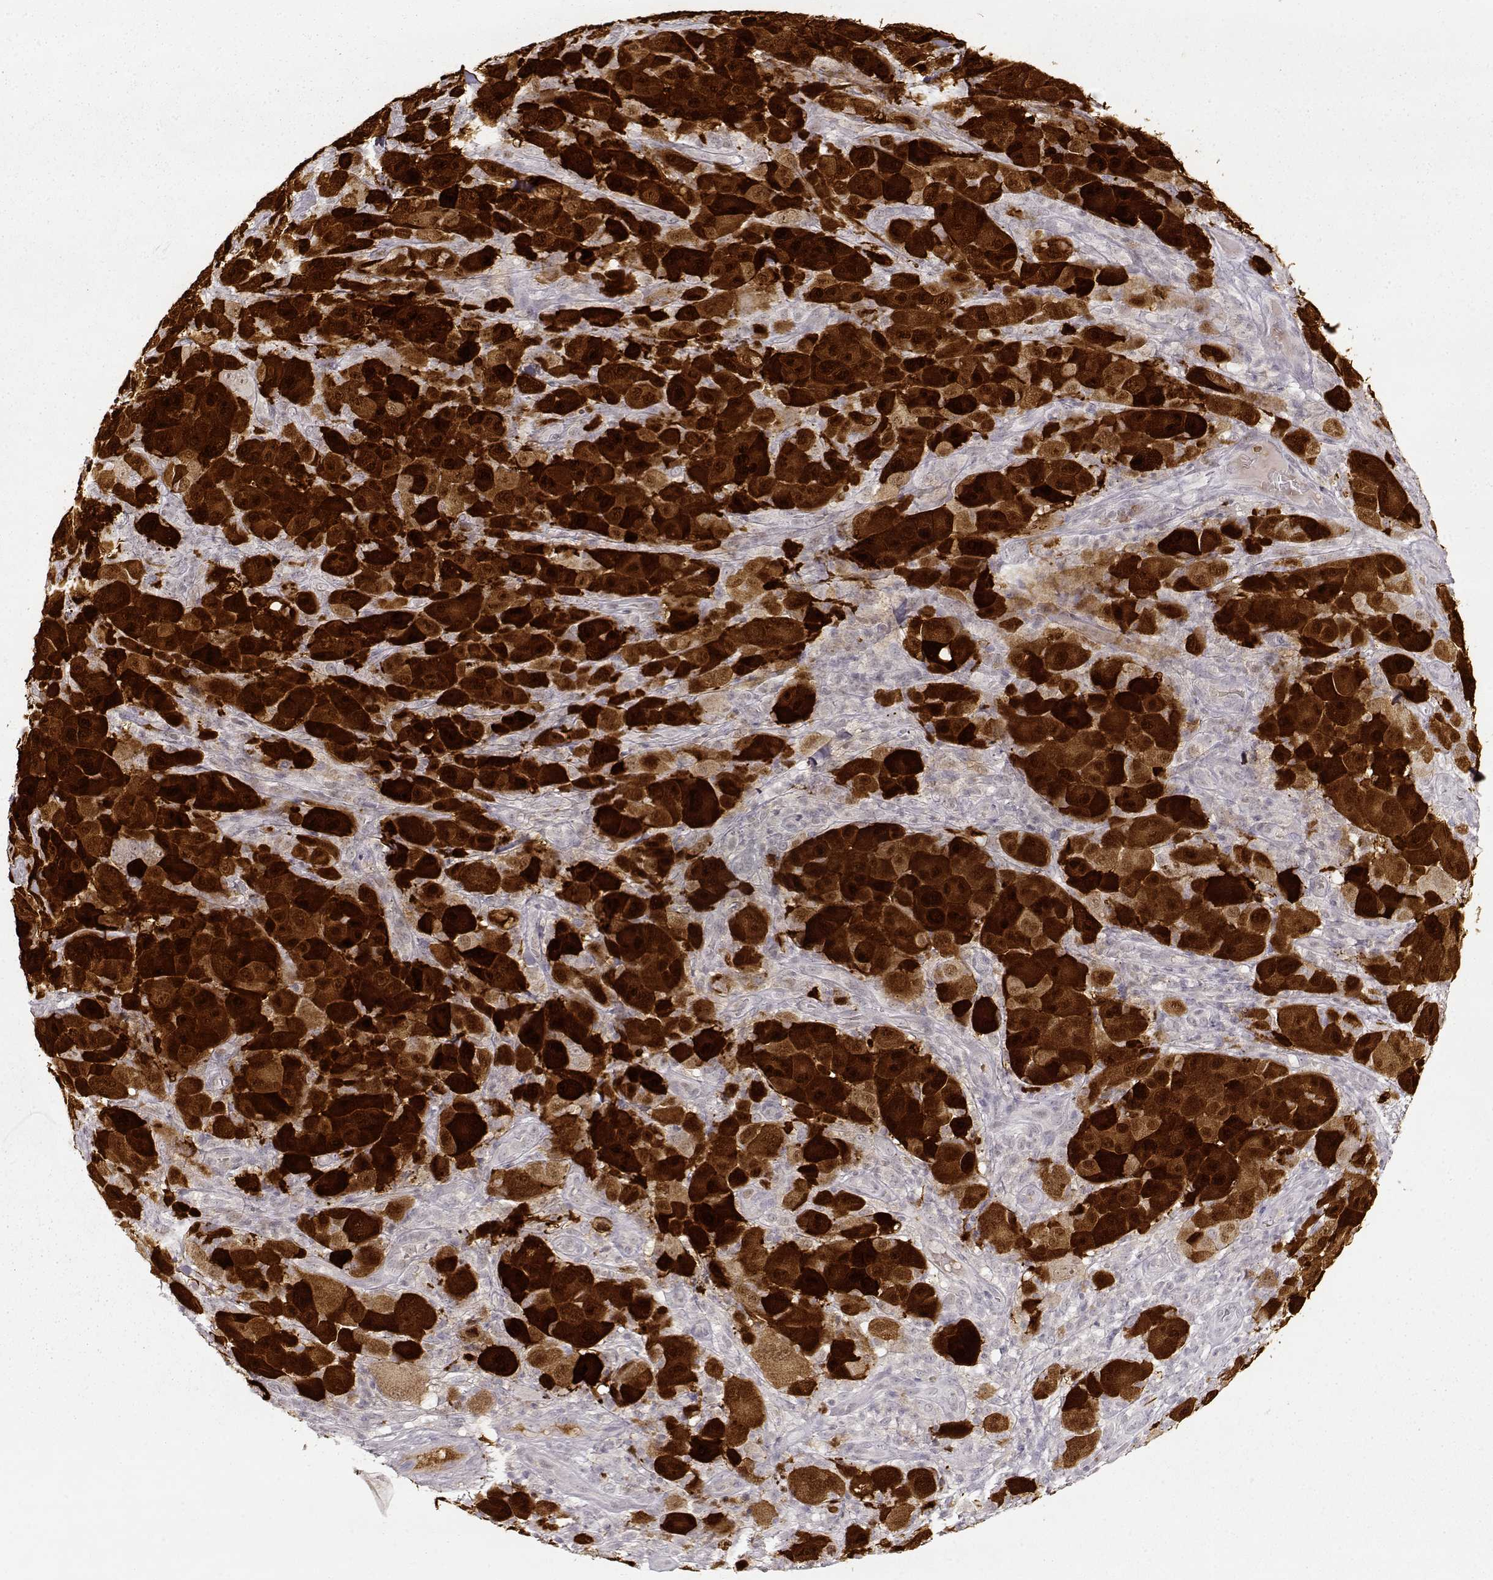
{"staining": {"intensity": "strong", "quantity": ">75%", "location": "cytoplasmic/membranous,nuclear"}, "tissue": "melanoma", "cell_type": "Tumor cells", "image_type": "cancer", "snomed": [{"axis": "morphology", "description": "Malignant melanoma, NOS"}, {"axis": "topography", "description": "Skin"}], "caption": "Immunohistochemical staining of malignant melanoma demonstrates strong cytoplasmic/membranous and nuclear protein expression in about >75% of tumor cells.", "gene": "S100B", "patient": {"sex": "female", "age": 87}}